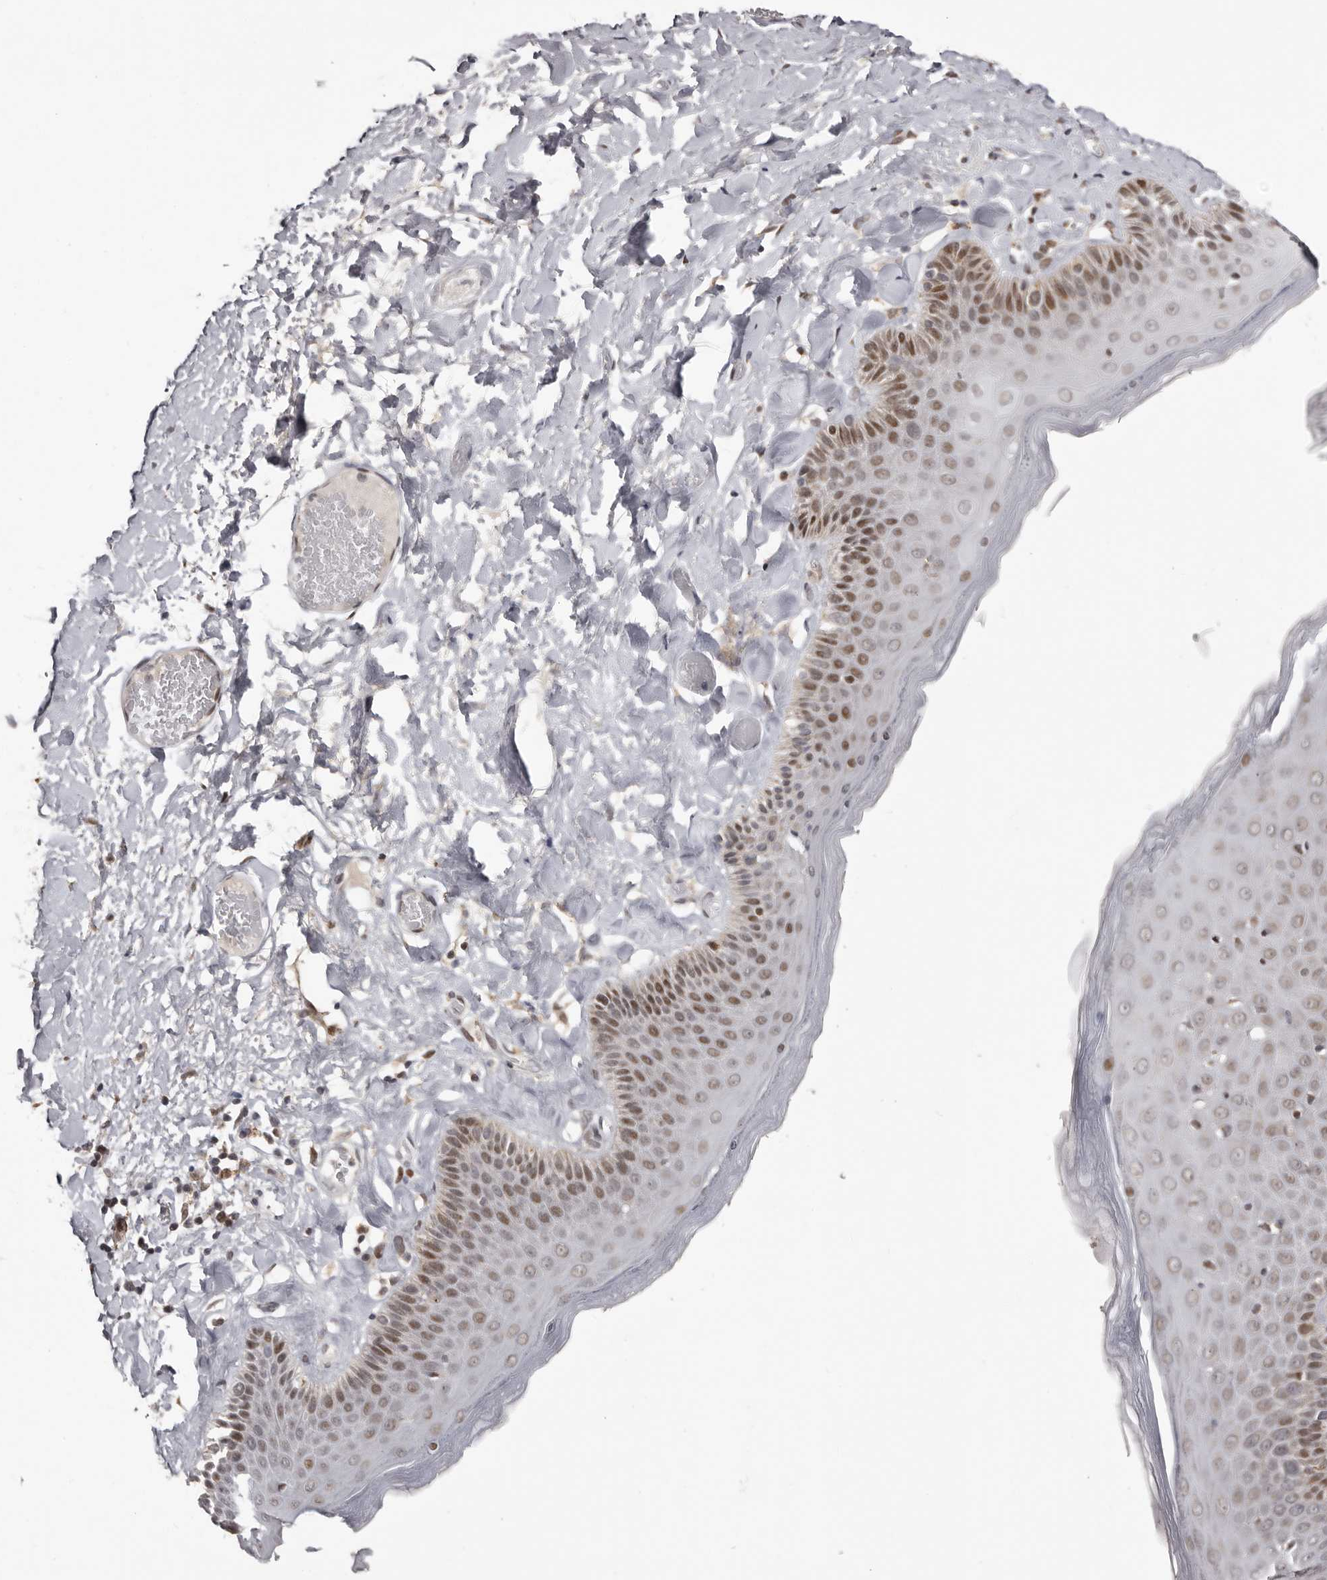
{"staining": {"intensity": "moderate", "quantity": ">75%", "location": "nuclear"}, "tissue": "skin", "cell_type": "Epidermal cells", "image_type": "normal", "snomed": [{"axis": "morphology", "description": "Normal tissue, NOS"}, {"axis": "topography", "description": "Anal"}], "caption": "Epidermal cells show medium levels of moderate nuclear expression in approximately >75% of cells in benign human skin. The staining is performed using DAB brown chromogen to label protein expression. The nuclei are counter-stained blue using hematoxylin.", "gene": "C17orf99", "patient": {"sex": "male", "age": 69}}